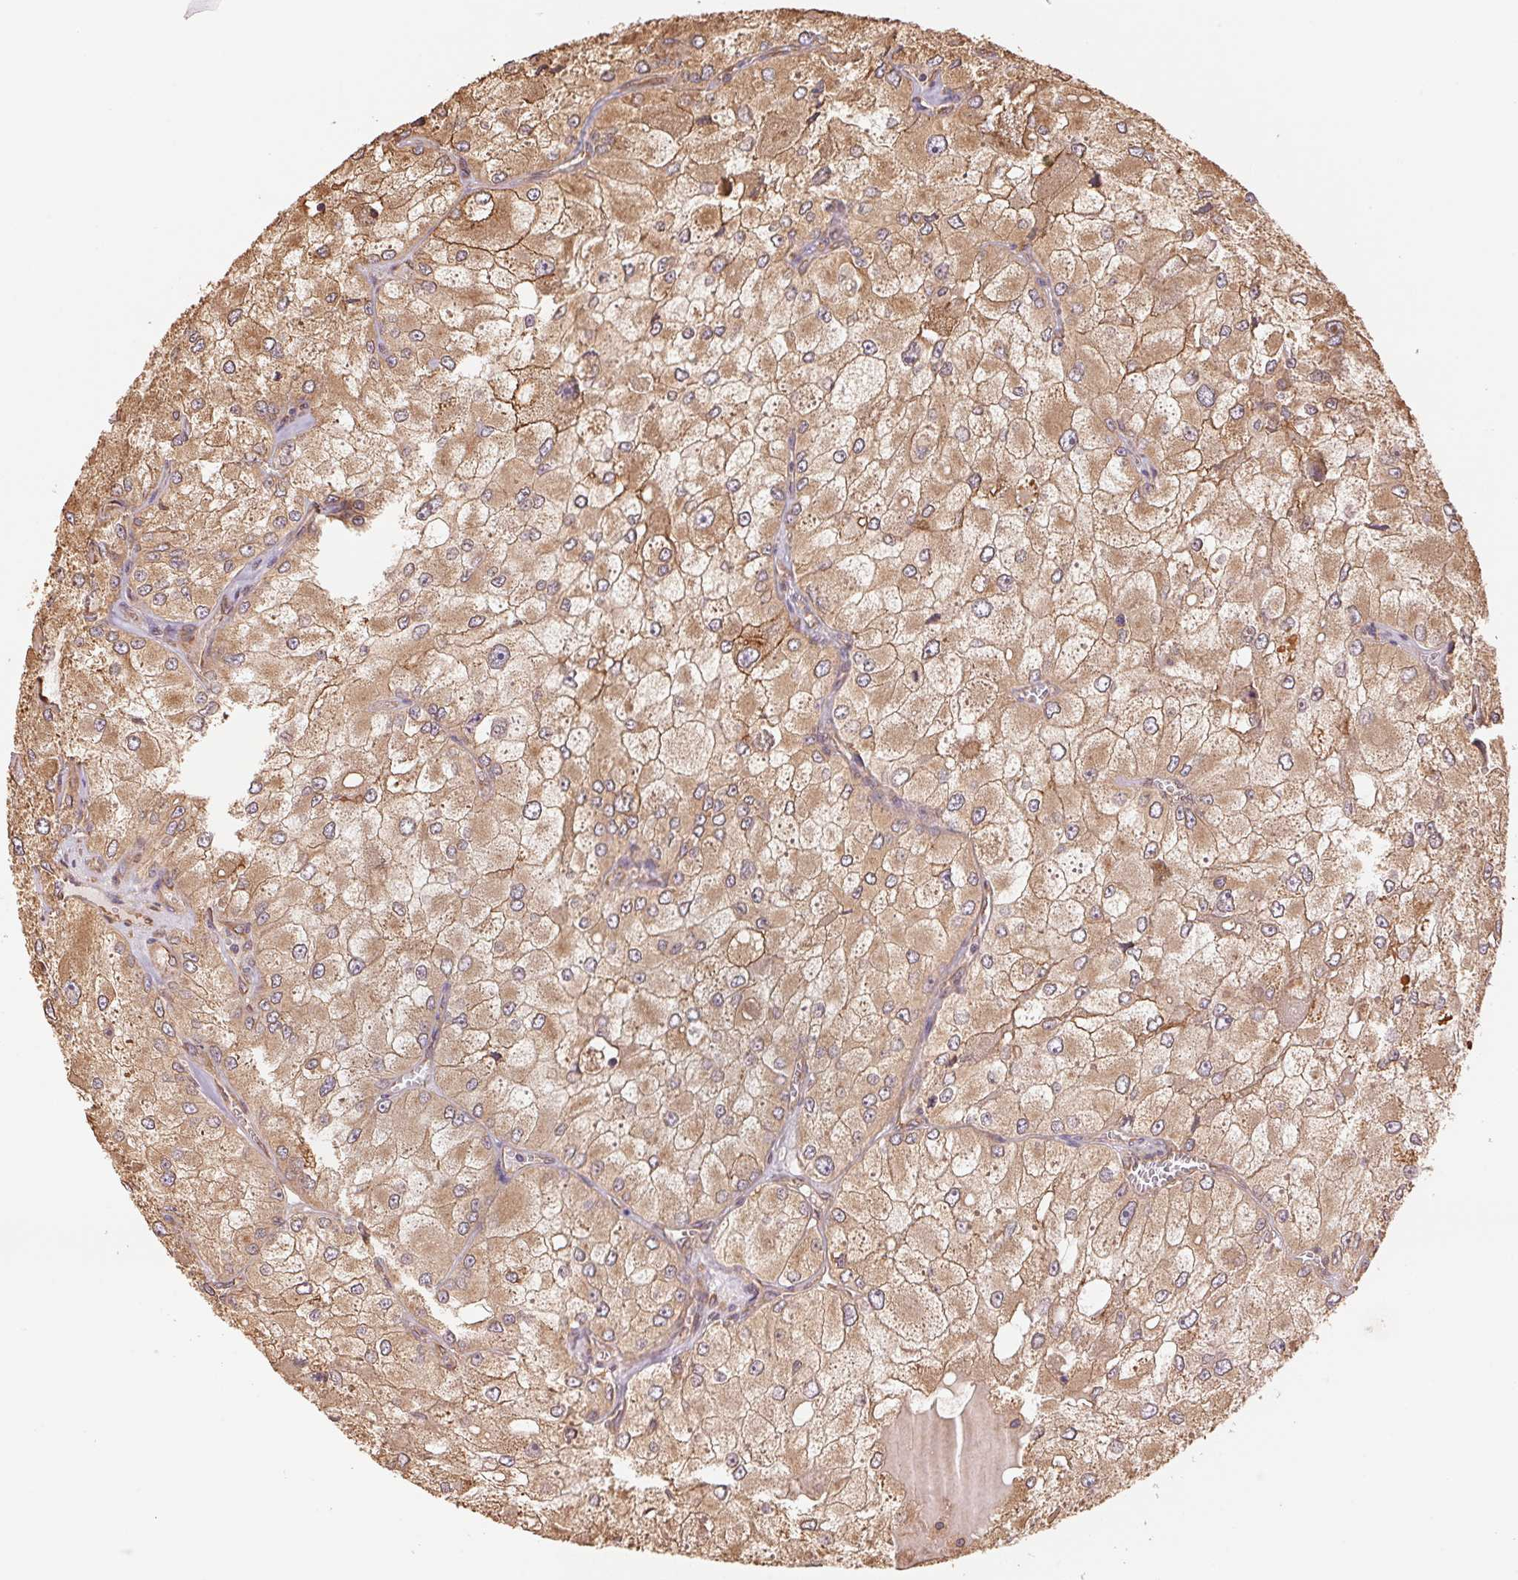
{"staining": {"intensity": "moderate", "quantity": ">75%", "location": "cytoplasmic/membranous"}, "tissue": "renal cancer", "cell_type": "Tumor cells", "image_type": "cancer", "snomed": [{"axis": "morphology", "description": "Adenocarcinoma, NOS"}, {"axis": "topography", "description": "Kidney"}], "caption": "Adenocarcinoma (renal) stained with a brown dye exhibits moderate cytoplasmic/membranous positive staining in approximately >75% of tumor cells.", "gene": "C6orf163", "patient": {"sex": "female", "age": 70}}